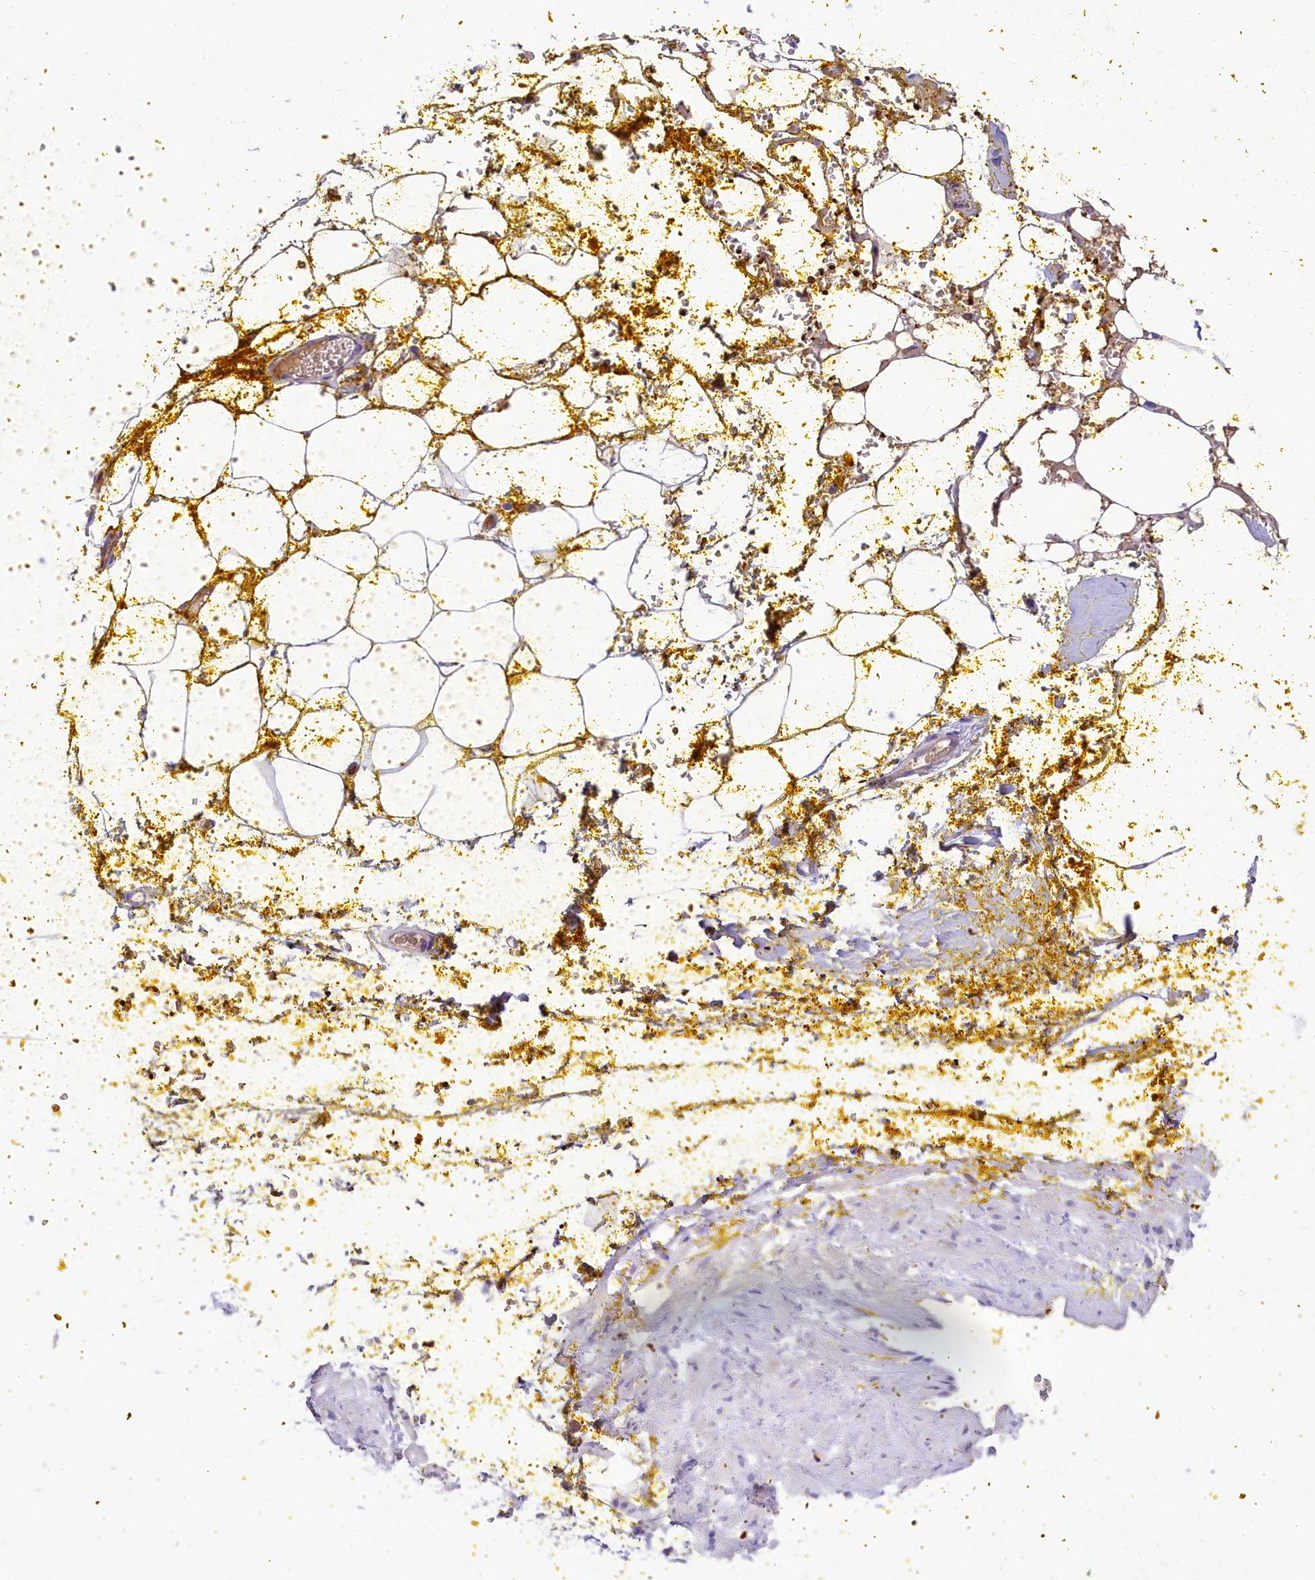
{"staining": {"intensity": "negative", "quantity": "none", "location": "none"}, "tissue": "adipose tissue", "cell_type": "Adipocytes", "image_type": "normal", "snomed": [{"axis": "morphology", "description": "Normal tissue, NOS"}, {"axis": "morphology", "description": "Adenocarcinoma, Low grade"}, {"axis": "topography", "description": "Prostate"}, {"axis": "topography", "description": "Peripheral nerve tissue"}], "caption": "The image shows no significant expression in adipocytes of adipose tissue.", "gene": "LARP4", "patient": {"sex": "male", "age": 63}}